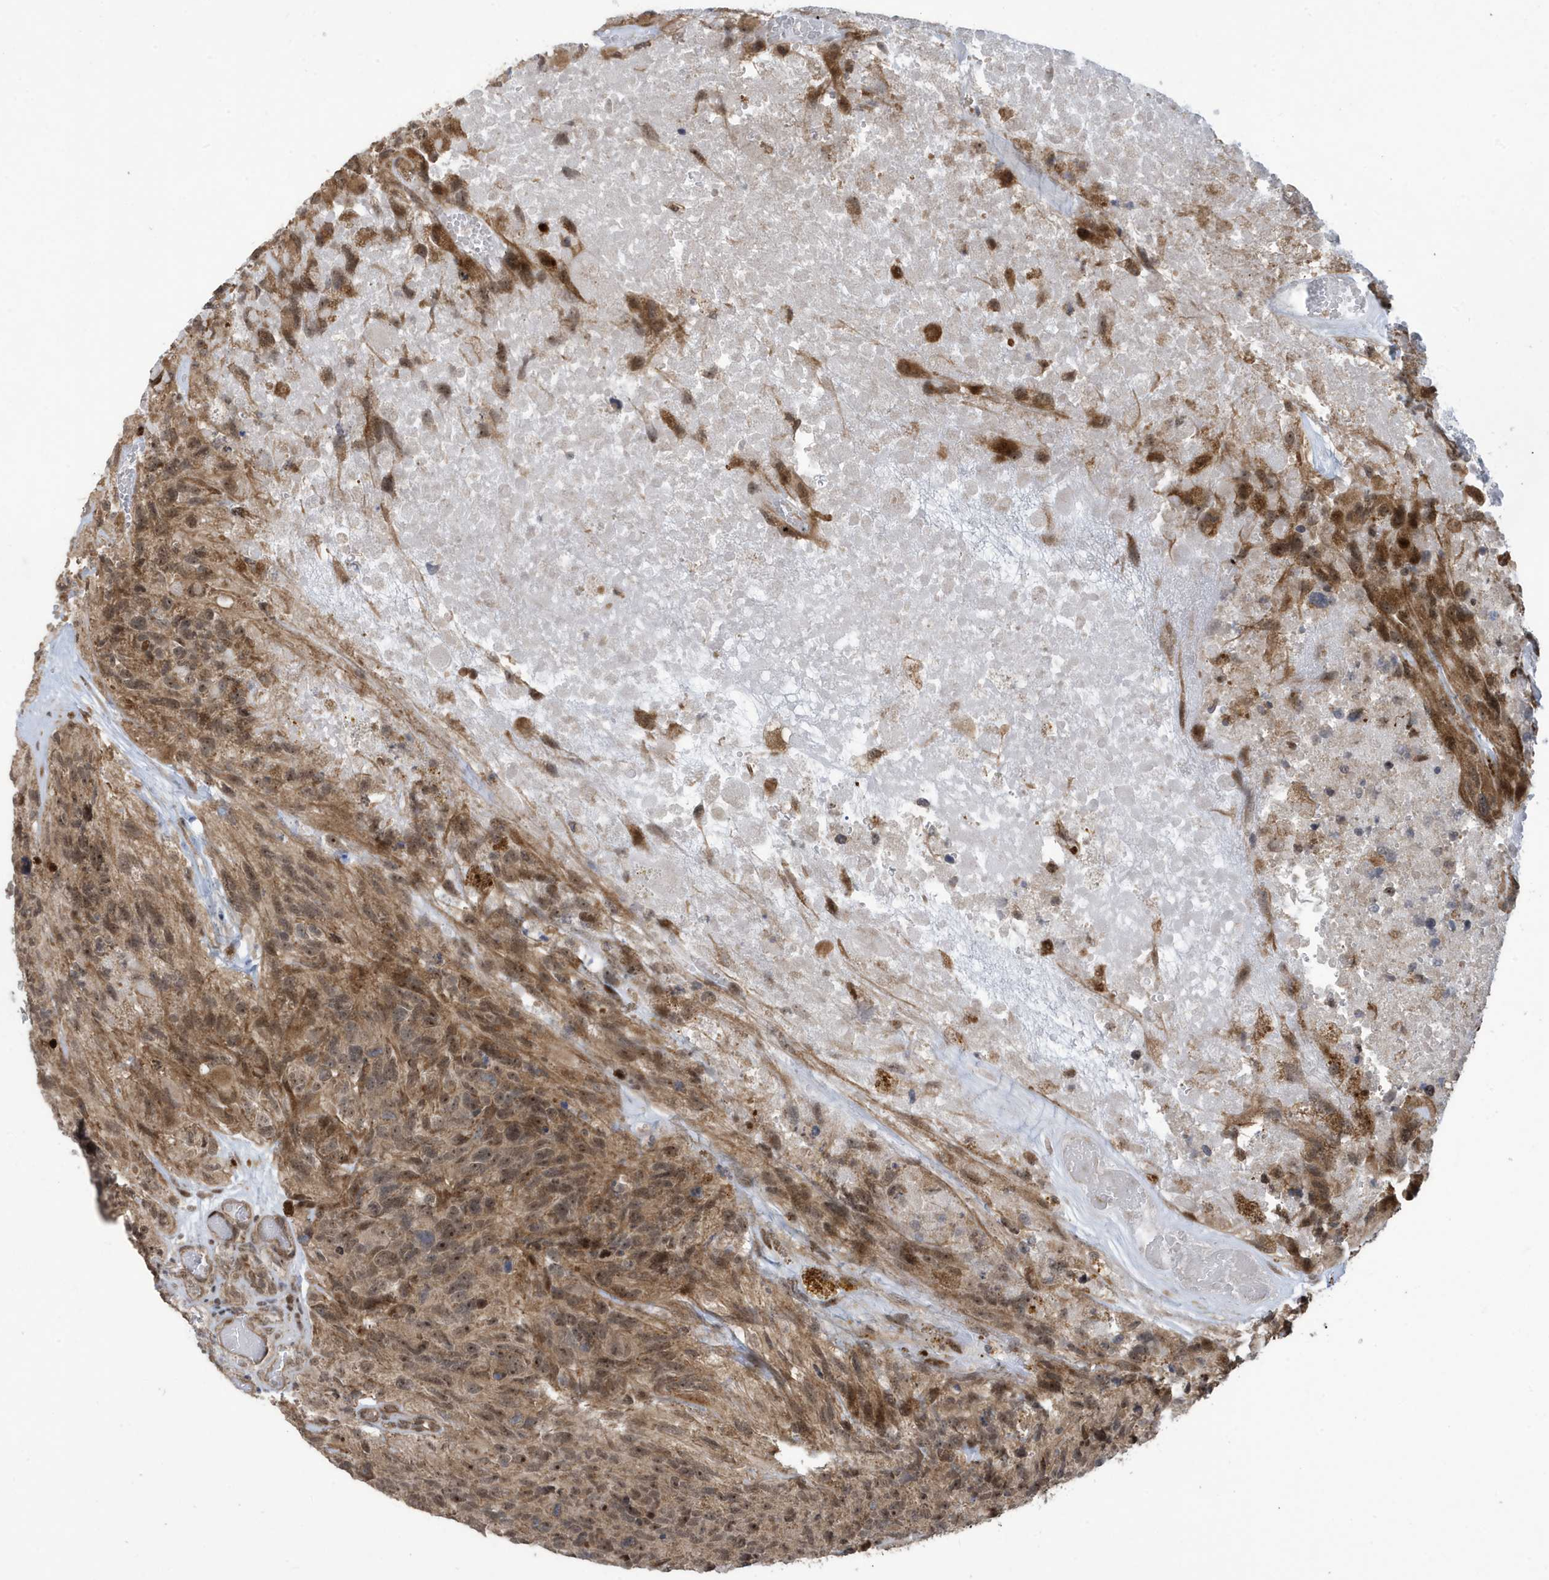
{"staining": {"intensity": "moderate", "quantity": ">75%", "location": "cytoplasmic/membranous,nuclear"}, "tissue": "glioma", "cell_type": "Tumor cells", "image_type": "cancer", "snomed": [{"axis": "morphology", "description": "Glioma, malignant, High grade"}, {"axis": "topography", "description": "Brain"}], "caption": "IHC of malignant glioma (high-grade) reveals medium levels of moderate cytoplasmic/membranous and nuclear staining in about >75% of tumor cells.", "gene": "FAM9B", "patient": {"sex": "male", "age": 69}}